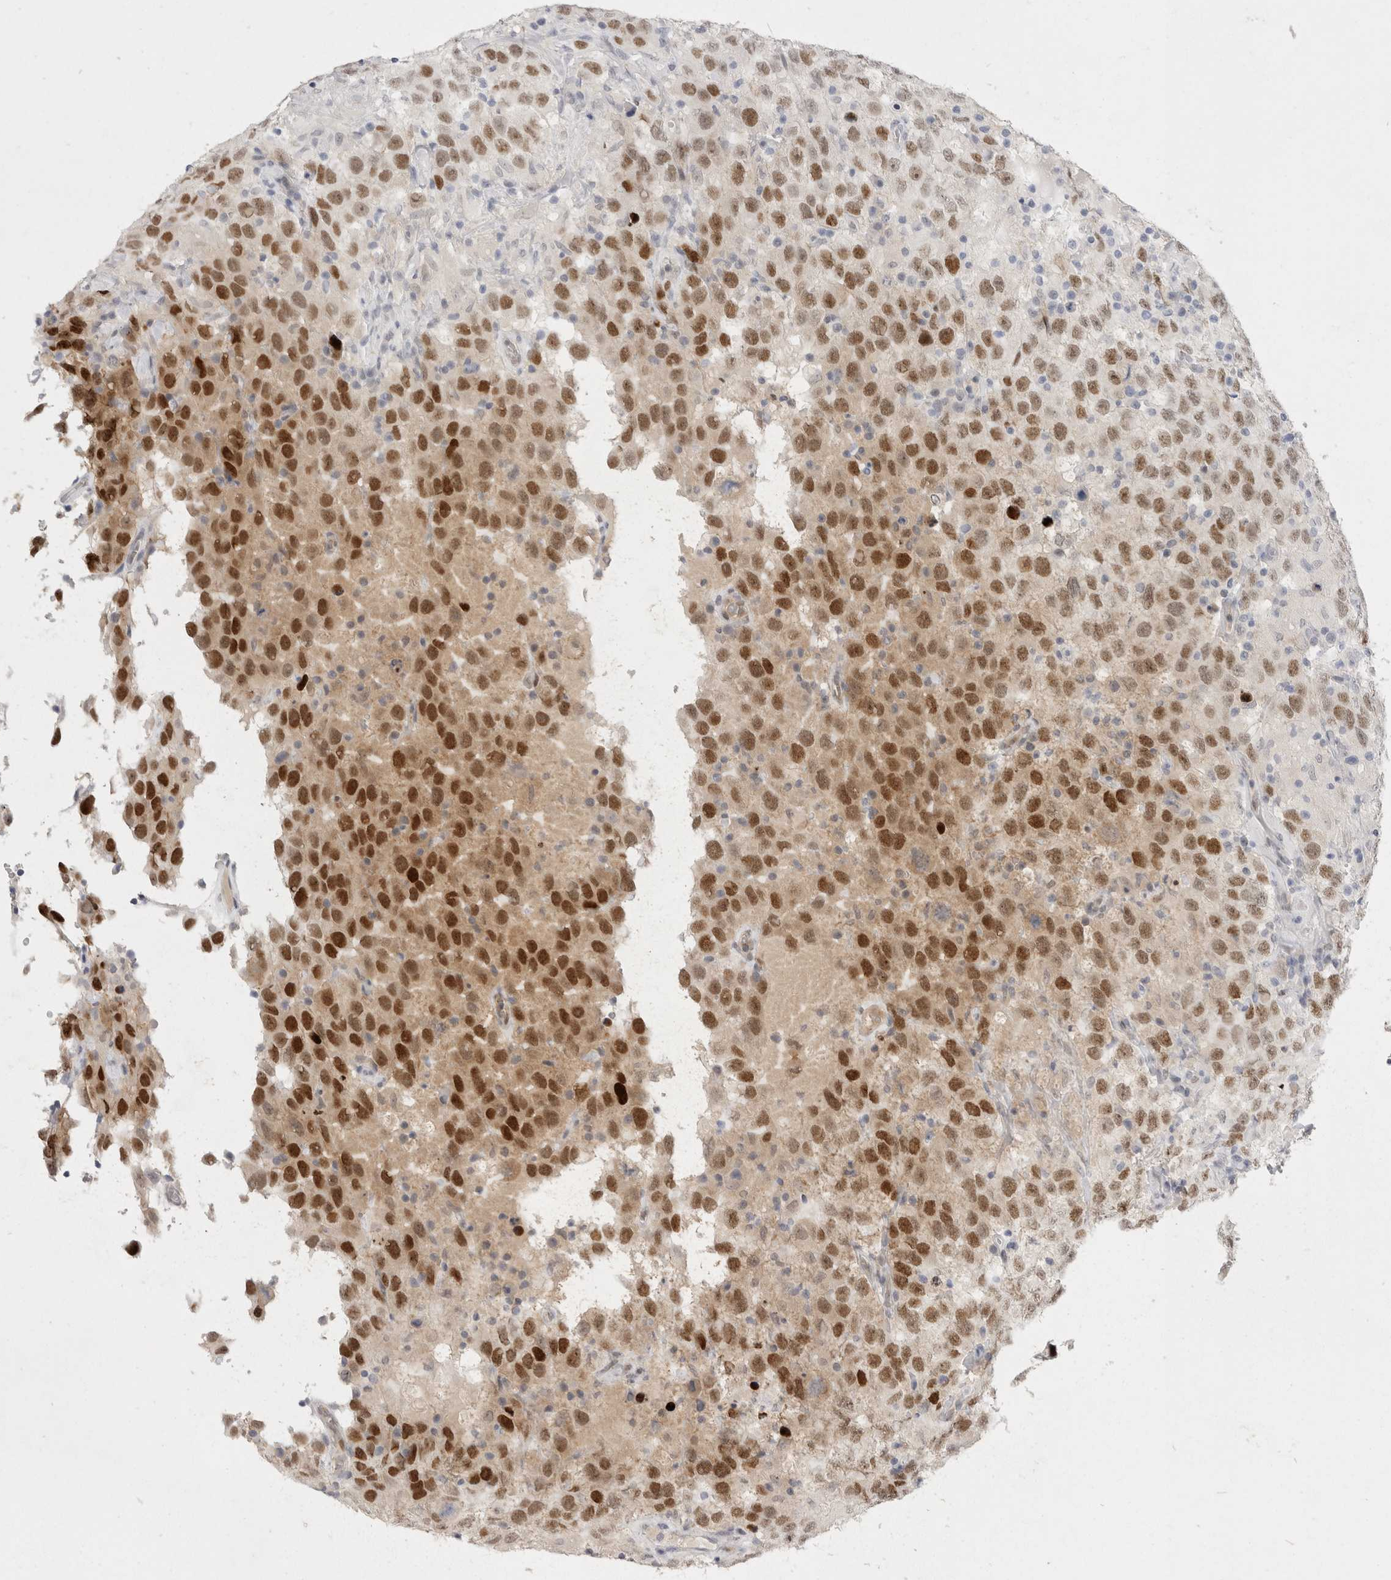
{"staining": {"intensity": "strong", "quantity": "25%-75%", "location": "nuclear"}, "tissue": "testis cancer", "cell_type": "Tumor cells", "image_type": "cancer", "snomed": [{"axis": "morphology", "description": "Seminoma, NOS"}, {"axis": "topography", "description": "Testis"}], "caption": "Protein analysis of testis cancer (seminoma) tissue displays strong nuclear staining in approximately 25%-75% of tumor cells.", "gene": "TOM1L2", "patient": {"sex": "male", "age": 41}}